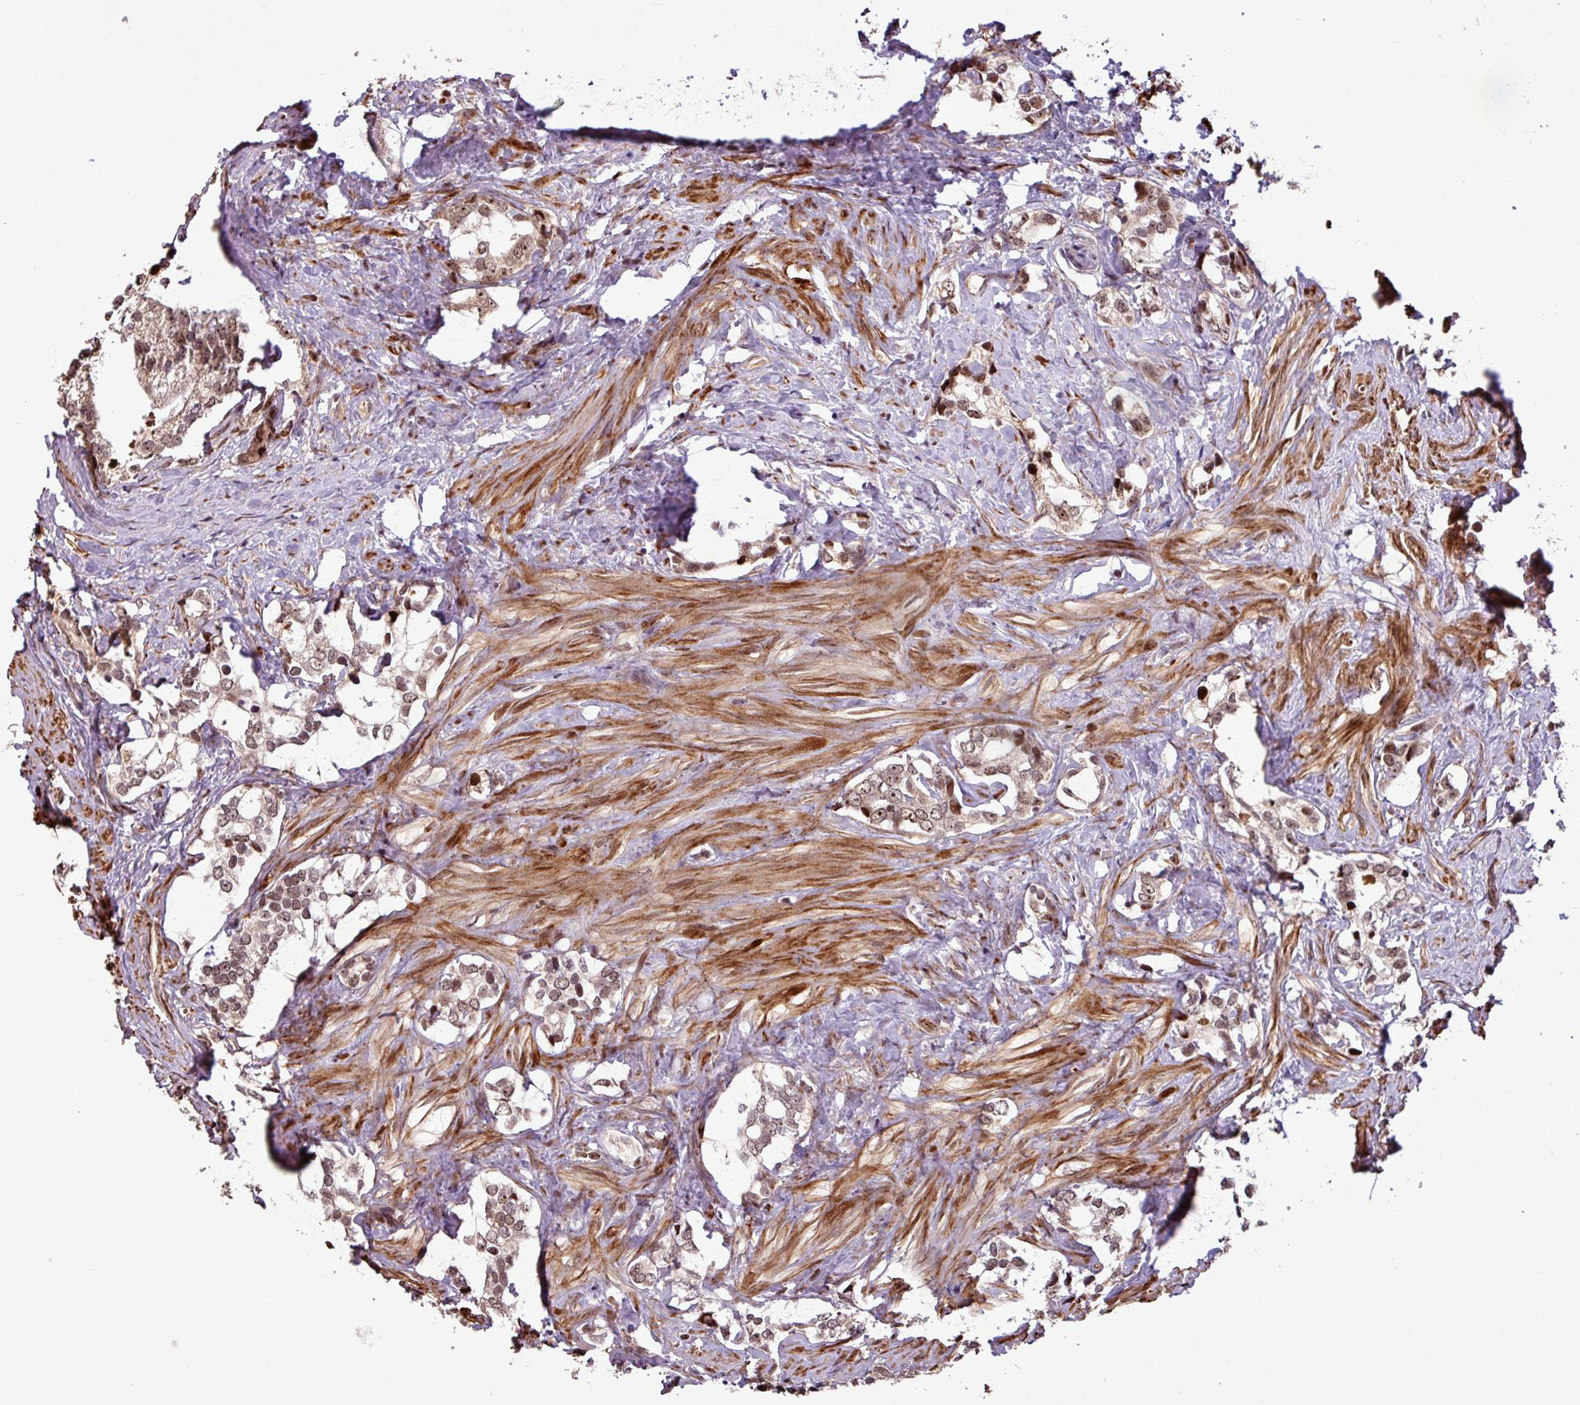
{"staining": {"intensity": "moderate", "quantity": ">75%", "location": "nuclear"}, "tissue": "prostate cancer", "cell_type": "Tumor cells", "image_type": "cancer", "snomed": [{"axis": "morphology", "description": "Adenocarcinoma, High grade"}, {"axis": "topography", "description": "Prostate"}], "caption": "Protein expression analysis of prostate cancer demonstrates moderate nuclear expression in about >75% of tumor cells.", "gene": "SLC22A24", "patient": {"sex": "male", "age": 66}}